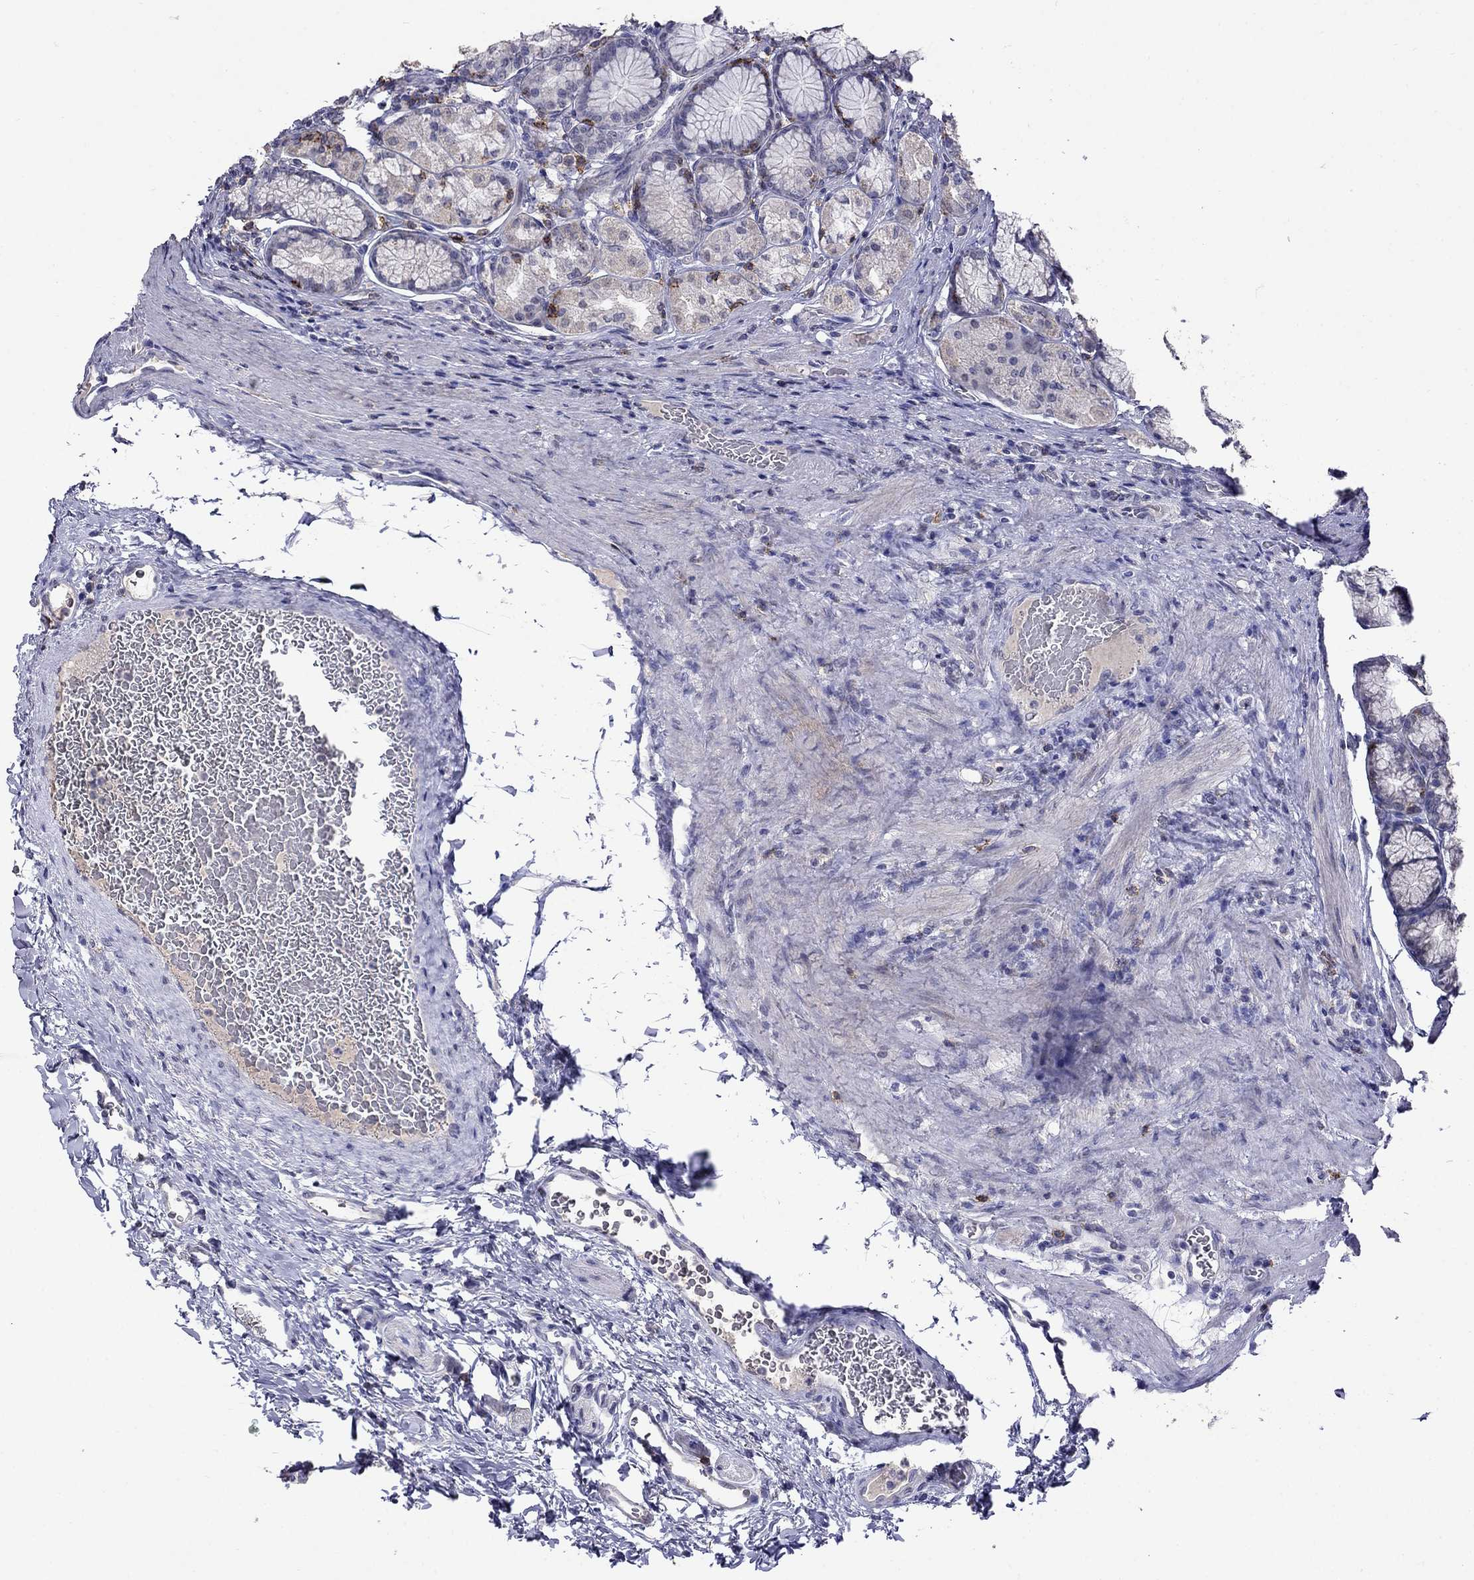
{"staining": {"intensity": "negative", "quantity": "none", "location": "none"}, "tissue": "stomach", "cell_type": "Glandular cells", "image_type": "normal", "snomed": [{"axis": "morphology", "description": "Normal tissue, NOS"}, {"axis": "morphology", "description": "Adenocarcinoma, NOS"}, {"axis": "morphology", "description": "Adenocarcinoma, High grade"}, {"axis": "topography", "description": "Stomach, upper"}, {"axis": "topography", "description": "Stomach"}], "caption": "Immunohistochemistry micrograph of unremarkable stomach stained for a protein (brown), which exhibits no staining in glandular cells.", "gene": "CD8B", "patient": {"sex": "female", "age": 65}}